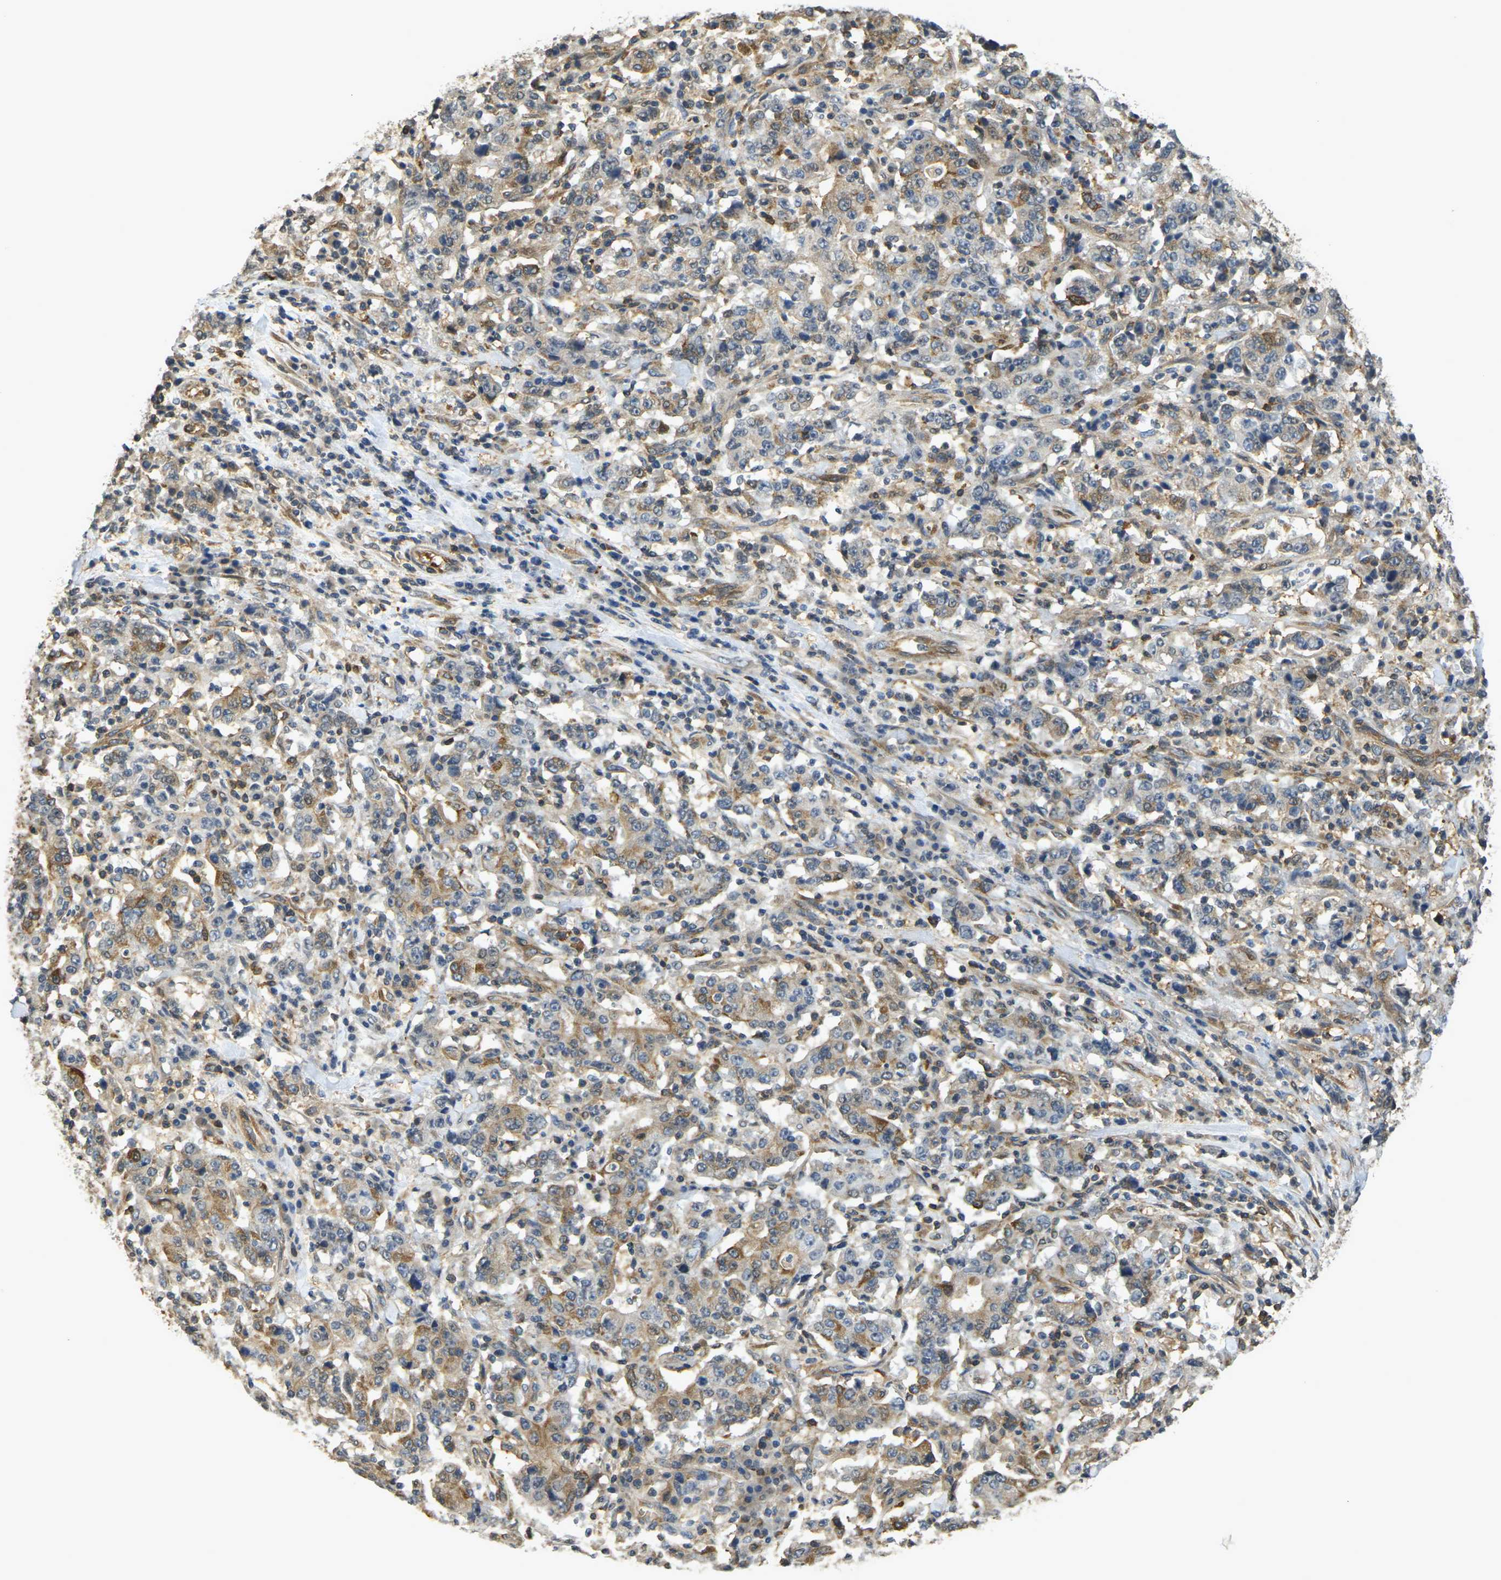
{"staining": {"intensity": "moderate", "quantity": "25%-75%", "location": "cytoplasmic/membranous"}, "tissue": "stomach cancer", "cell_type": "Tumor cells", "image_type": "cancer", "snomed": [{"axis": "morphology", "description": "Normal tissue, NOS"}, {"axis": "morphology", "description": "Adenocarcinoma, NOS"}, {"axis": "topography", "description": "Stomach, upper"}, {"axis": "topography", "description": "Stomach"}], "caption": "Protein expression analysis of stomach cancer (adenocarcinoma) reveals moderate cytoplasmic/membranous staining in about 25%-75% of tumor cells.", "gene": "CAST", "patient": {"sex": "male", "age": 59}}